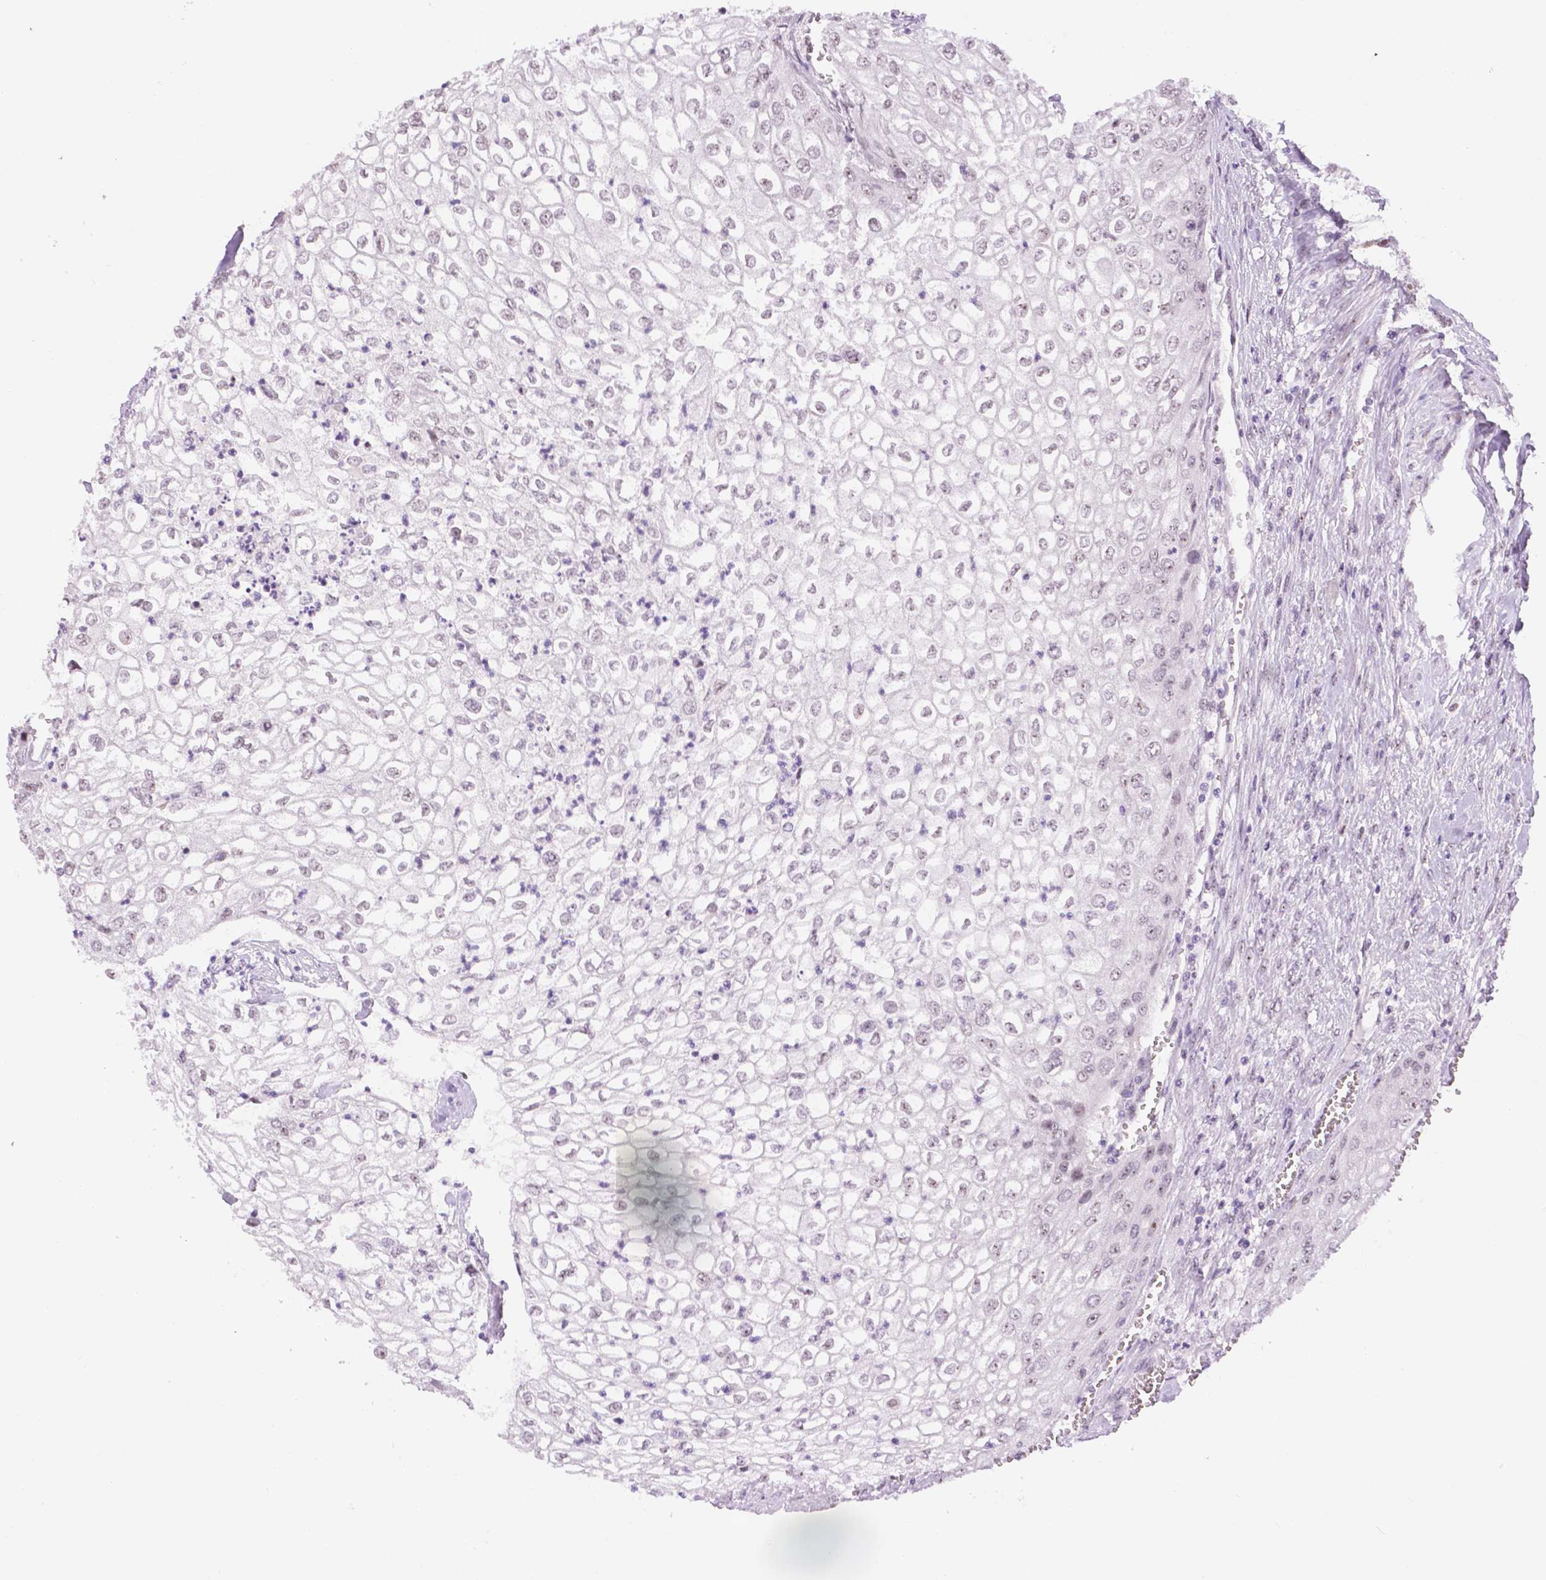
{"staining": {"intensity": "weak", "quantity": "<25%", "location": "nuclear"}, "tissue": "urothelial cancer", "cell_type": "Tumor cells", "image_type": "cancer", "snomed": [{"axis": "morphology", "description": "Urothelial carcinoma, High grade"}, {"axis": "topography", "description": "Urinary bladder"}], "caption": "An immunohistochemistry photomicrograph of high-grade urothelial carcinoma is shown. There is no staining in tumor cells of high-grade urothelial carcinoma.", "gene": "NHP2", "patient": {"sex": "male", "age": 62}}